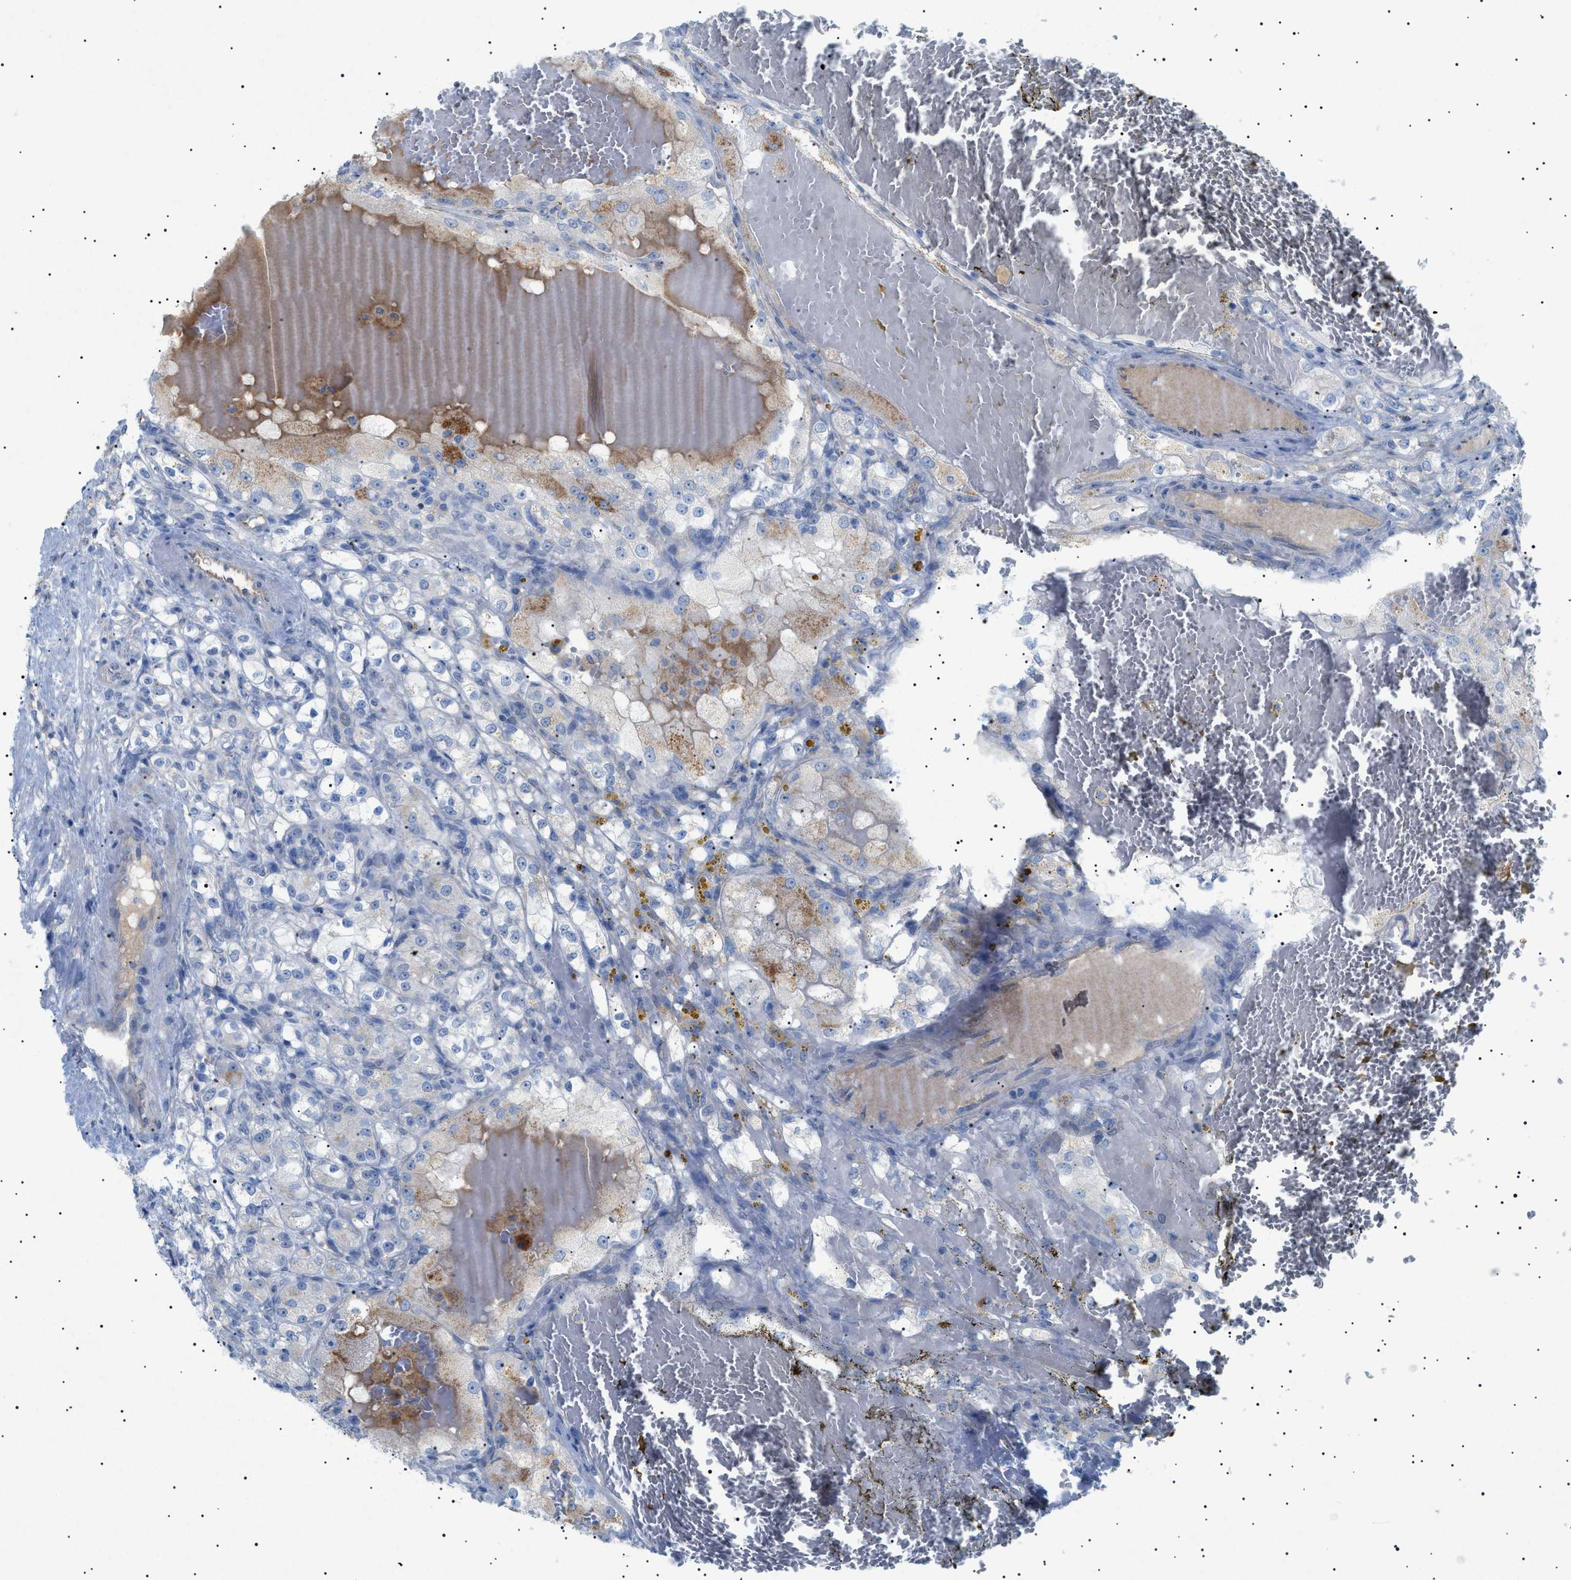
{"staining": {"intensity": "negative", "quantity": "none", "location": "none"}, "tissue": "renal cancer", "cell_type": "Tumor cells", "image_type": "cancer", "snomed": [{"axis": "morphology", "description": "Normal tissue, NOS"}, {"axis": "morphology", "description": "Adenocarcinoma, NOS"}, {"axis": "topography", "description": "Kidney"}], "caption": "A photomicrograph of renal cancer (adenocarcinoma) stained for a protein demonstrates no brown staining in tumor cells.", "gene": "ADAMTS1", "patient": {"sex": "male", "age": 61}}